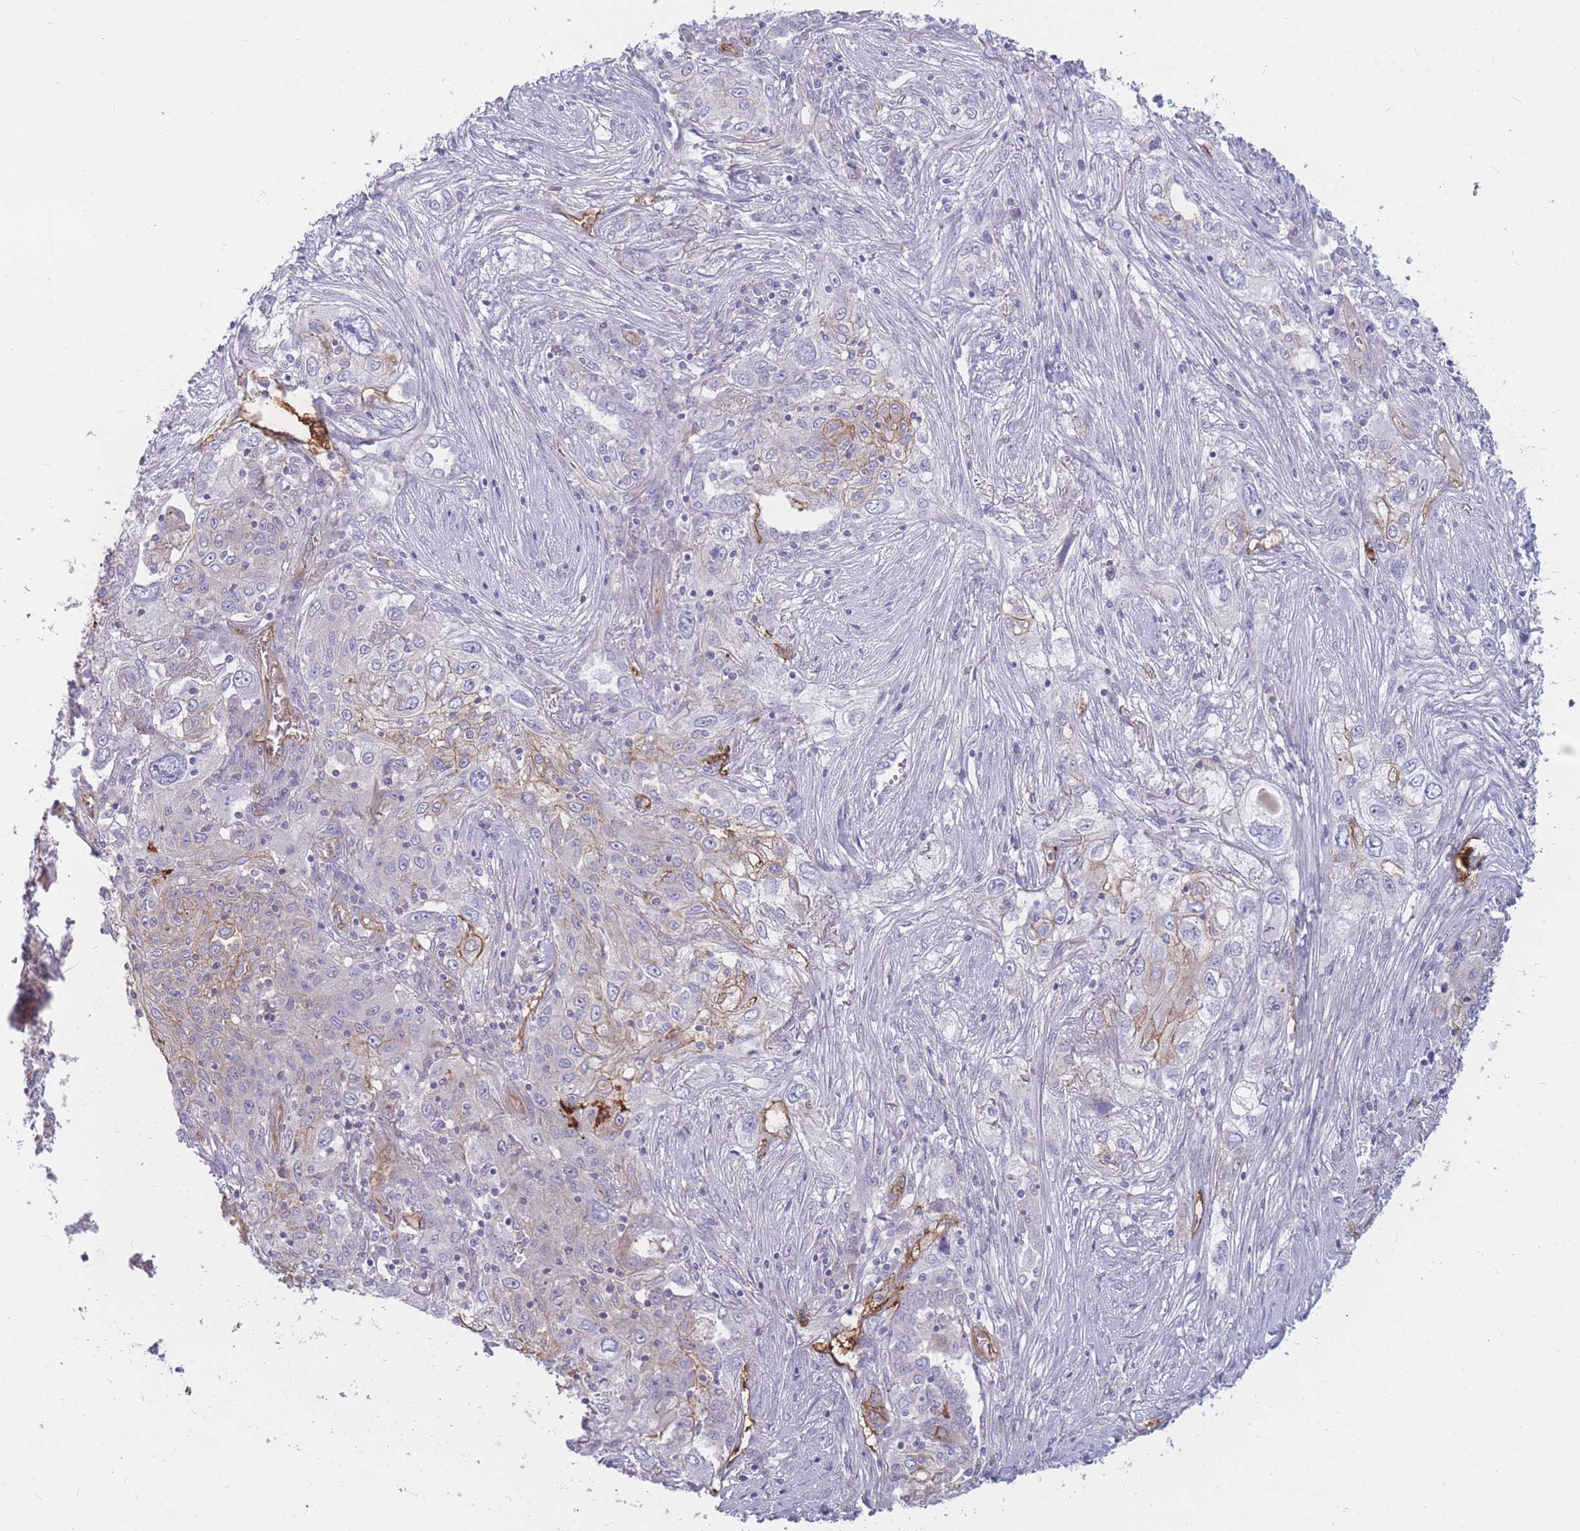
{"staining": {"intensity": "moderate", "quantity": "<25%", "location": "cytoplasmic/membranous"}, "tissue": "lung cancer", "cell_type": "Tumor cells", "image_type": "cancer", "snomed": [{"axis": "morphology", "description": "Squamous cell carcinoma, NOS"}, {"axis": "topography", "description": "Lung"}], "caption": "Immunohistochemical staining of lung squamous cell carcinoma shows low levels of moderate cytoplasmic/membranous expression in approximately <25% of tumor cells.", "gene": "GNA11", "patient": {"sex": "female", "age": 69}}